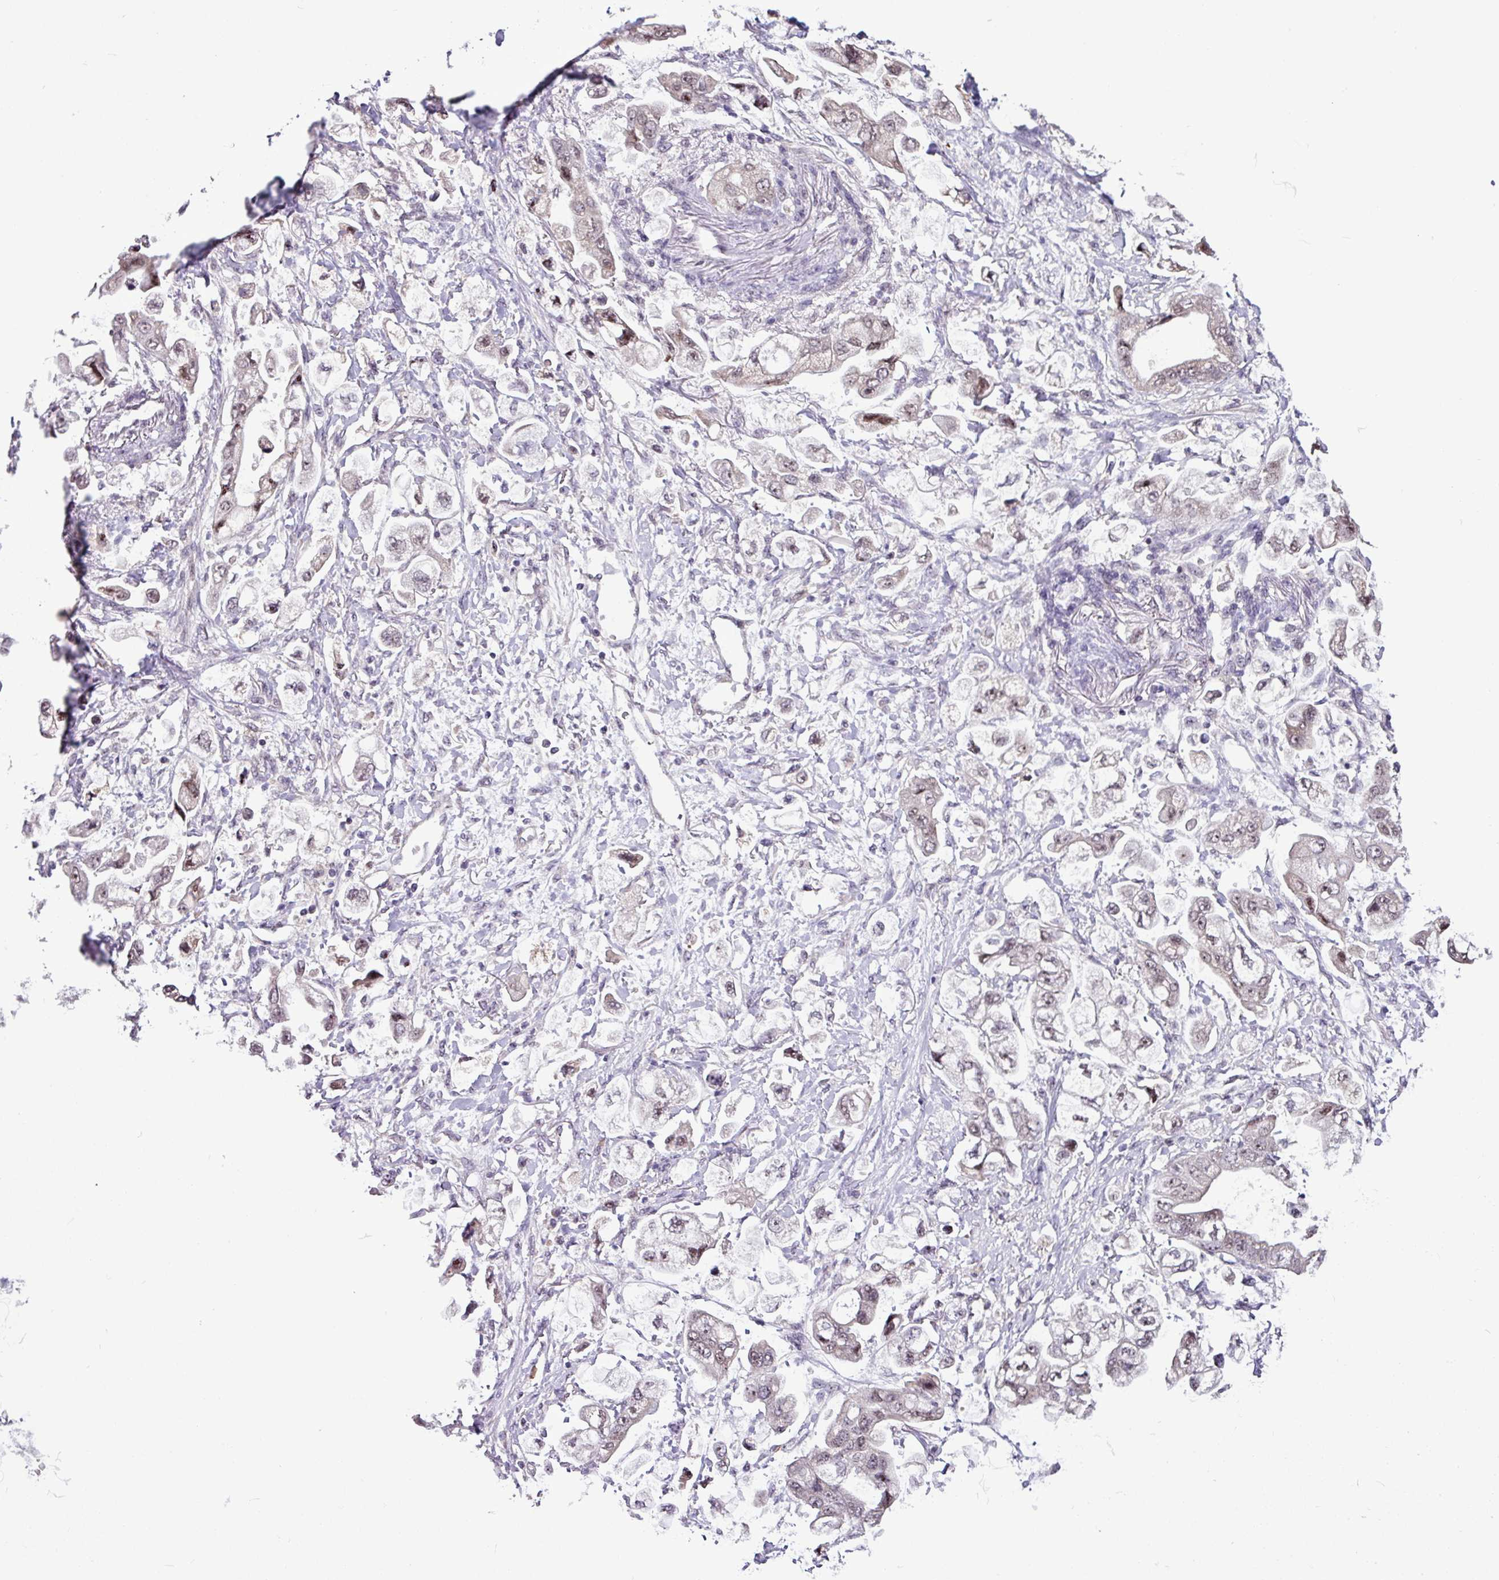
{"staining": {"intensity": "moderate", "quantity": "<25%", "location": "nuclear"}, "tissue": "stomach cancer", "cell_type": "Tumor cells", "image_type": "cancer", "snomed": [{"axis": "morphology", "description": "Adenocarcinoma, NOS"}, {"axis": "topography", "description": "Stomach"}], "caption": "Immunohistochemical staining of stomach adenocarcinoma demonstrates low levels of moderate nuclear protein positivity in about <25% of tumor cells.", "gene": "UTP18", "patient": {"sex": "male", "age": 62}}